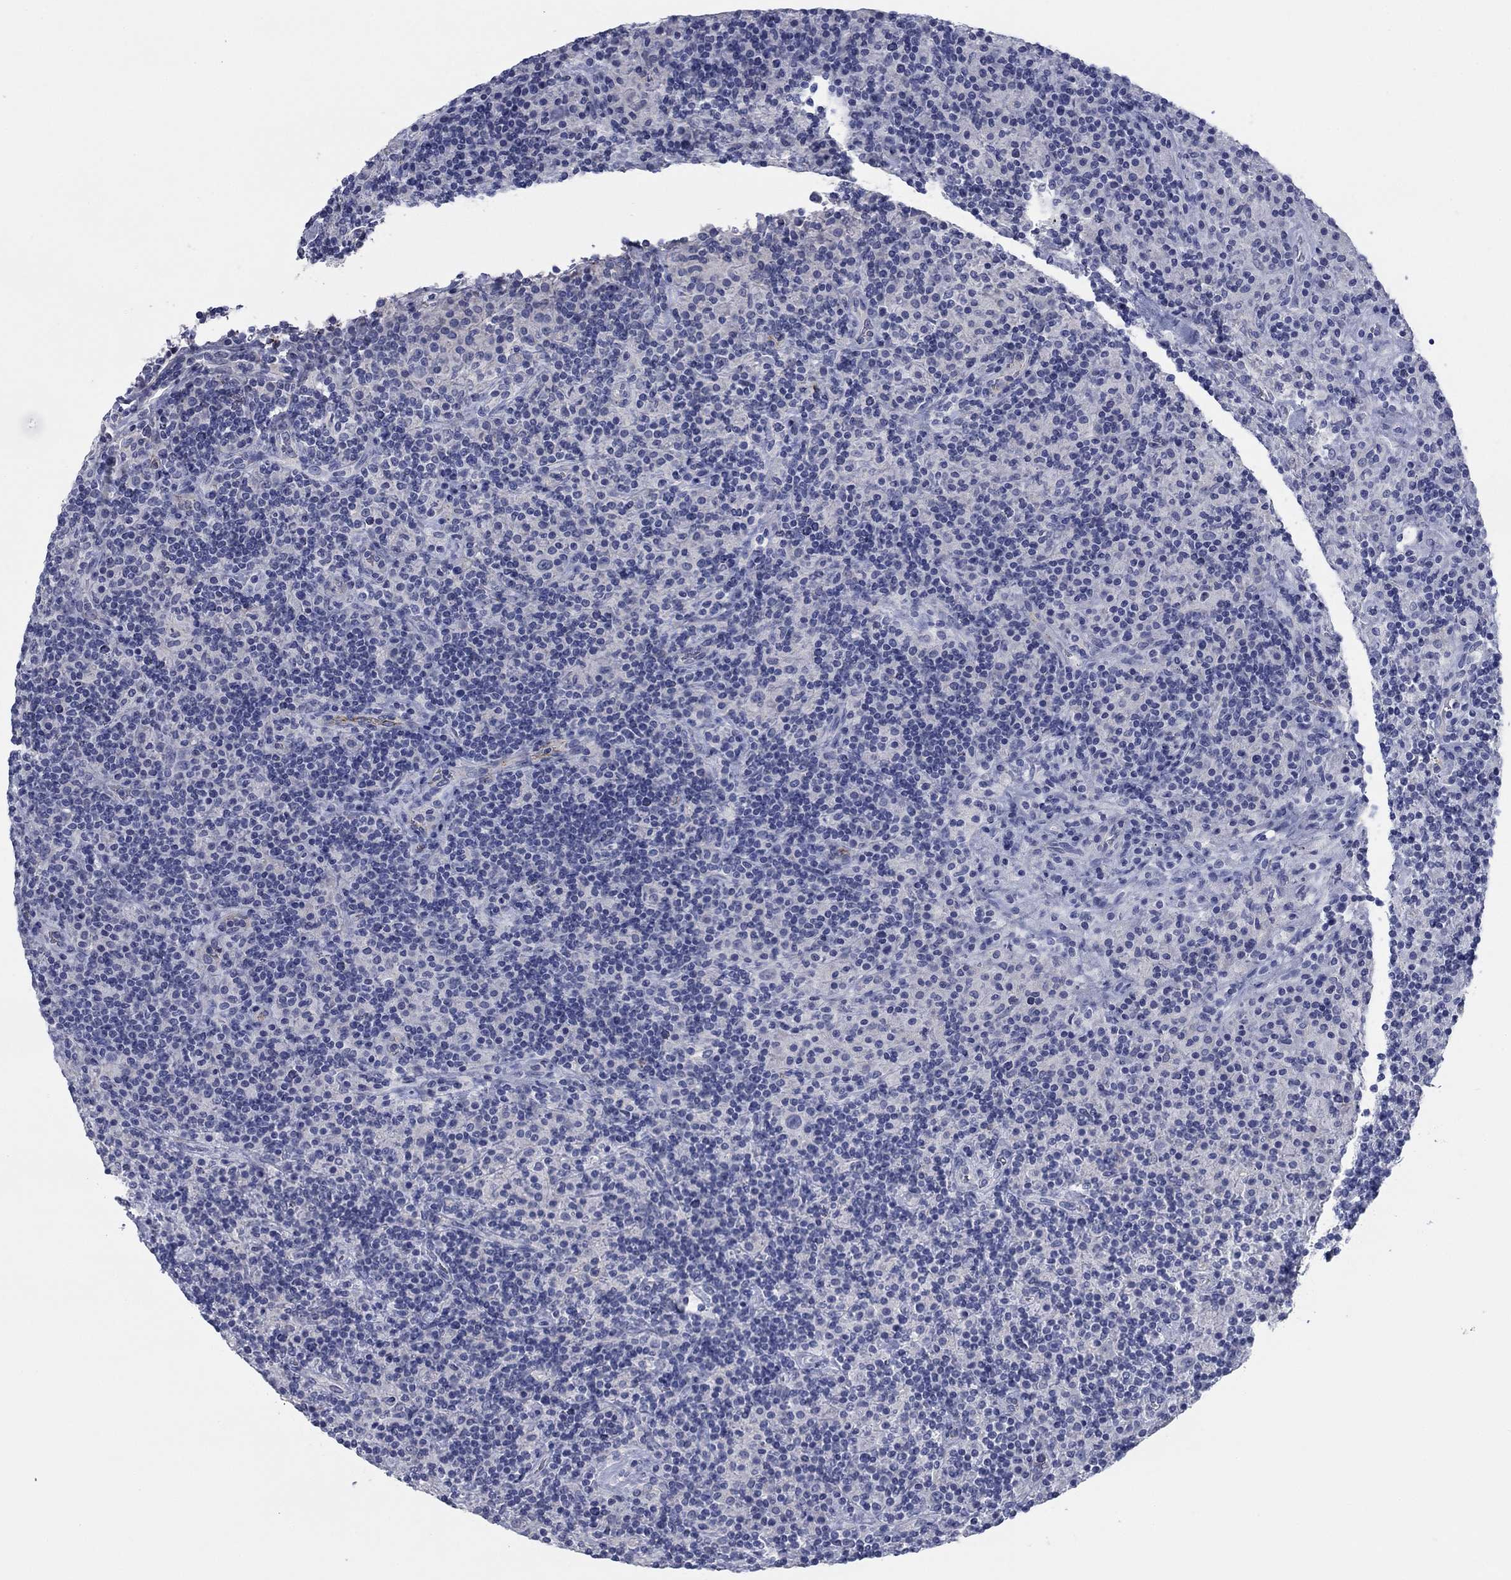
{"staining": {"intensity": "negative", "quantity": "none", "location": "none"}, "tissue": "lymphoma", "cell_type": "Tumor cells", "image_type": "cancer", "snomed": [{"axis": "morphology", "description": "Hodgkin's disease, NOS"}, {"axis": "topography", "description": "Lymph node"}], "caption": "Immunohistochemical staining of lymphoma demonstrates no significant expression in tumor cells.", "gene": "APOC3", "patient": {"sex": "male", "age": 70}}